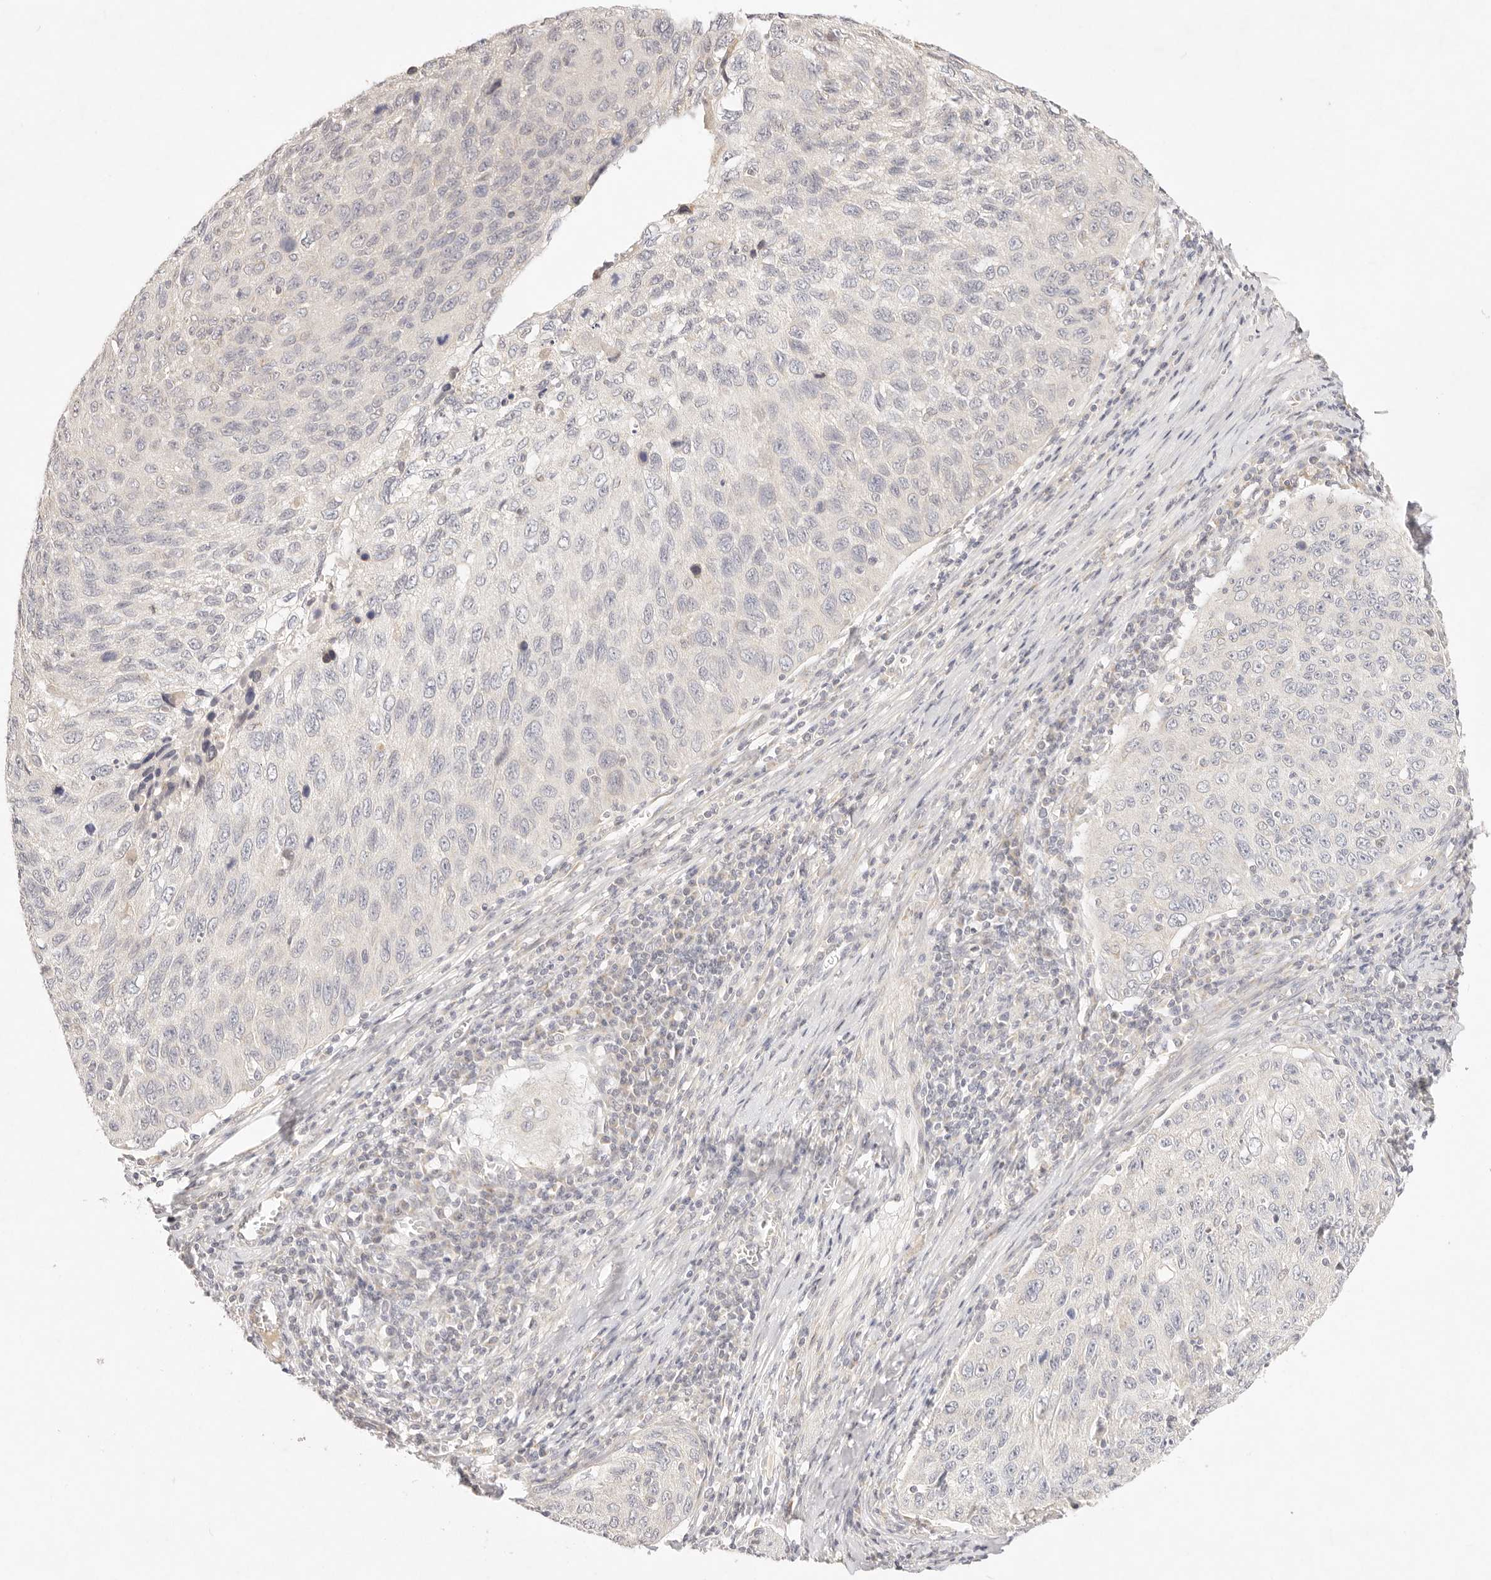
{"staining": {"intensity": "negative", "quantity": "none", "location": "none"}, "tissue": "cervical cancer", "cell_type": "Tumor cells", "image_type": "cancer", "snomed": [{"axis": "morphology", "description": "Squamous cell carcinoma, NOS"}, {"axis": "topography", "description": "Cervix"}], "caption": "The micrograph displays no staining of tumor cells in cervical squamous cell carcinoma. (DAB (3,3'-diaminobenzidine) IHC visualized using brightfield microscopy, high magnification).", "gene": "GPR156", "patient": {"sex": "female", "age": 53}}